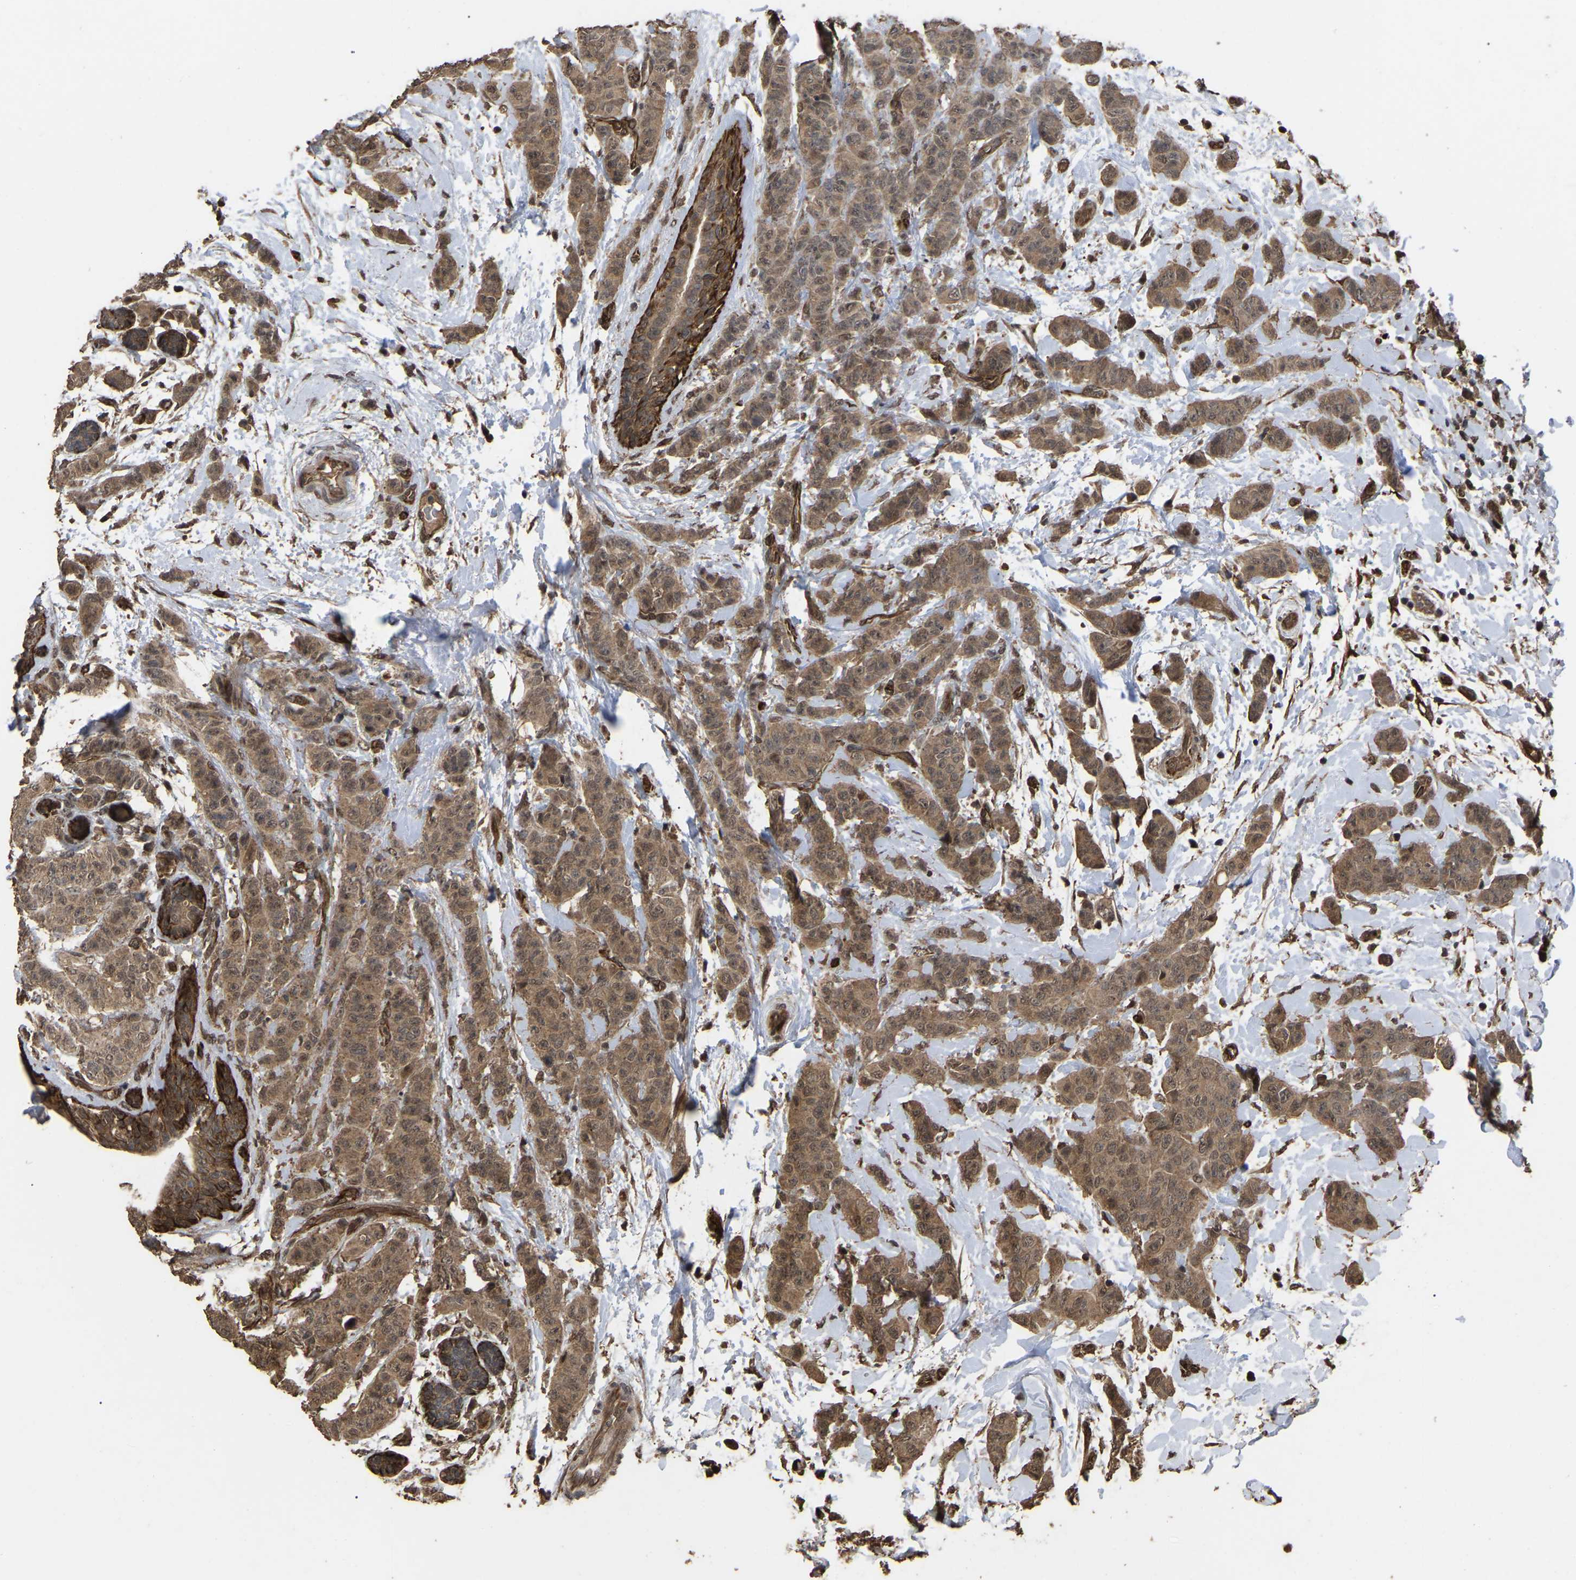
{"staining": {"intensity": "moderate", "quantity": ">75%", "location": "cytoplasmic/membranous"}, "tissue": "breast cancer", "cell_type": "Tumor cells", "image_type": "cancer", "snomed": [{"axis": "morphology", "description": "Normal tissue, NOS"}, {"axis": "morphology", "description": "Duct carcinoma"}, {"axis": "topography", "description": "Breast"}], "caption": "Breast cancer (invasive ductal carcinoma) tissue demonstrates moderate cytoplasmic/membranous expression in about >75% of tumor cells", "gene": "FAM161B", "patient": {"sex": "female", "age": 40}}